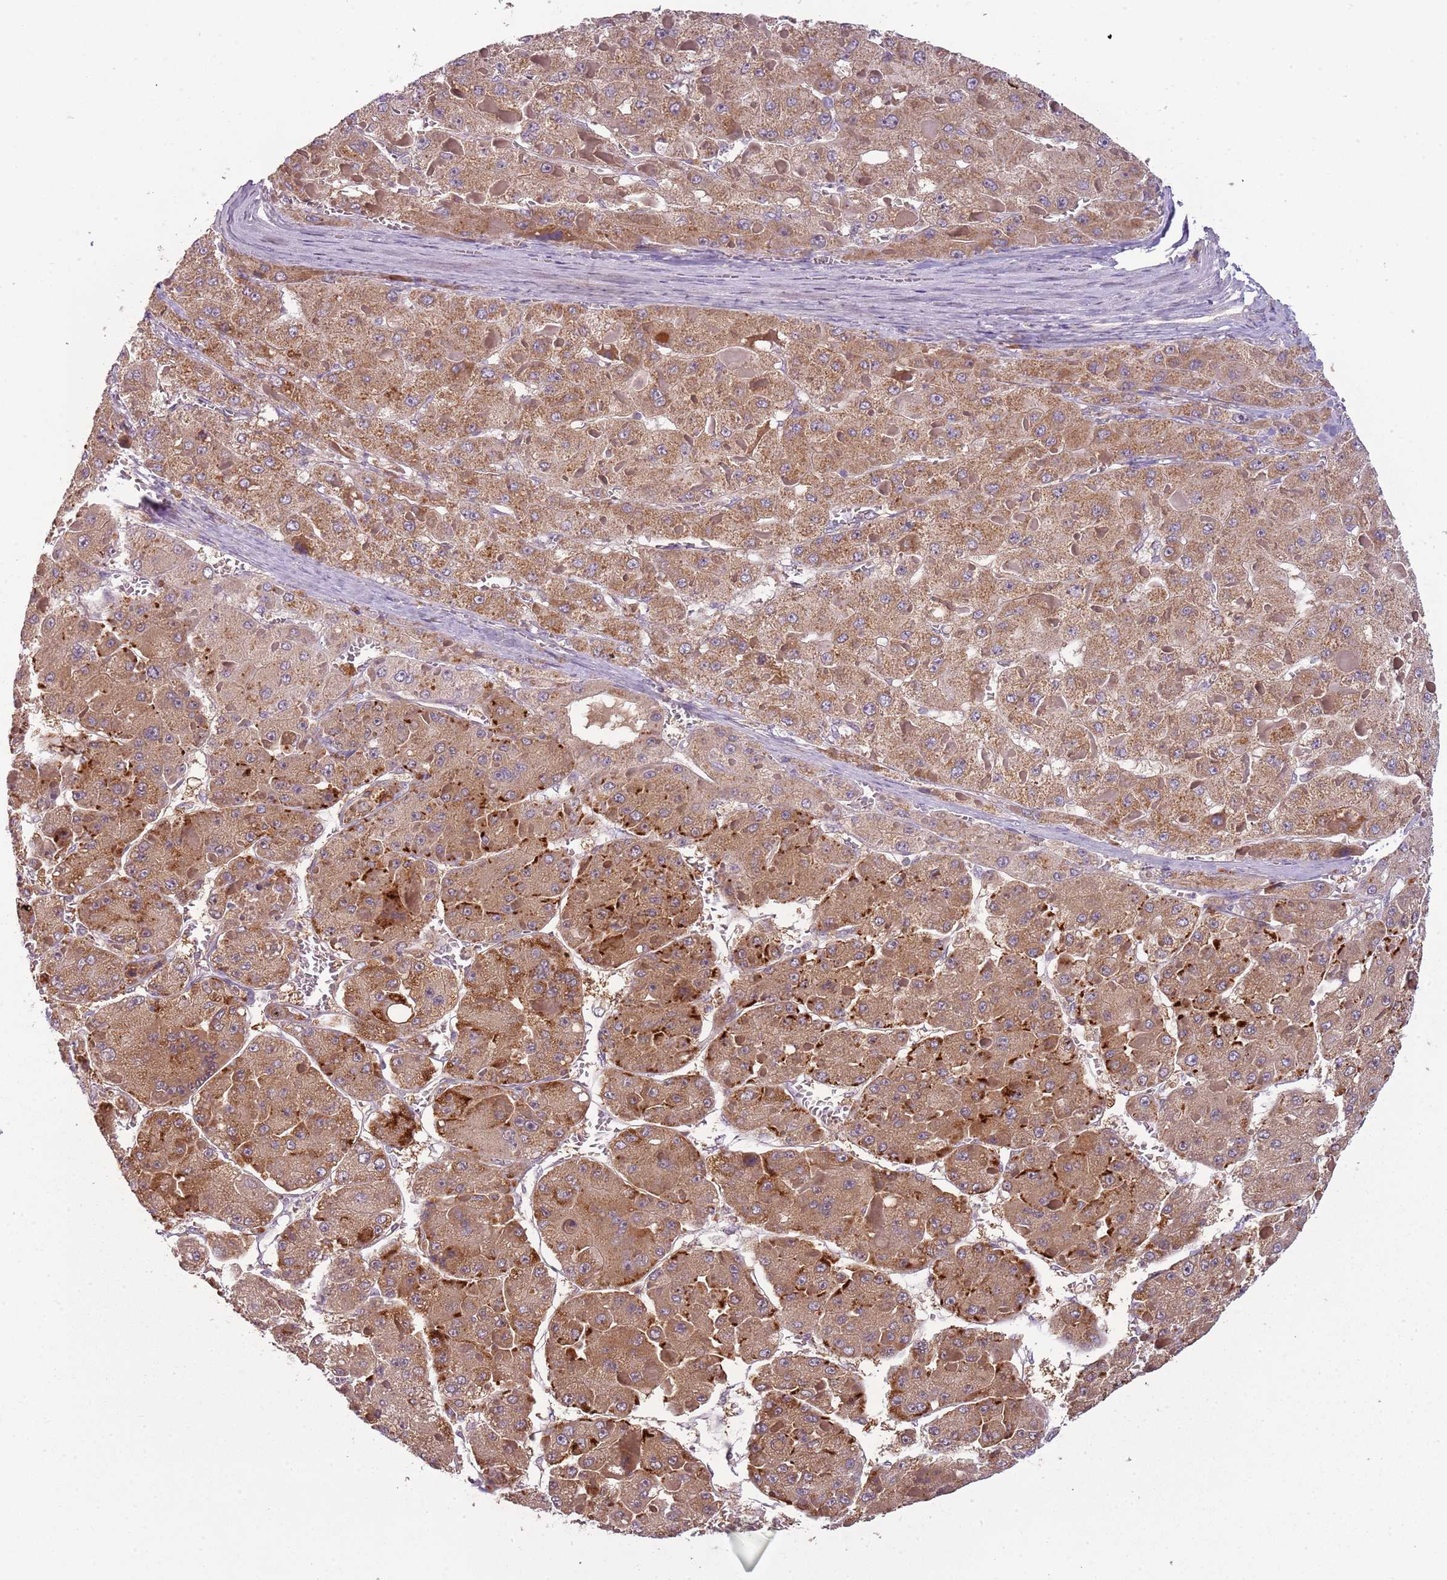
{"staining": {"intensity": "moderate", "quantity": ">75%", "location": "cytoplasmic/membranous"}, "tissue": "liver cancer", "cell_type": "Tumor cells", "image_type": "cancer", "snomed": [{"axis": "morphology", "description": "Carcinoma, Hepatocellular, NOS"}, {"axis": "topography", "description": "Liver"}], "caption": "Immunohistochemical staining of human liver hepatocellular carcinoma demonstrates moderate cytoplasmic/membranous protein staining in approximately >75% of tumor cells. The protein is shown in brown color, while the nuclei are stained blue.", "gene": "FECH", "patient": {"sex": "female", "age": 73}}